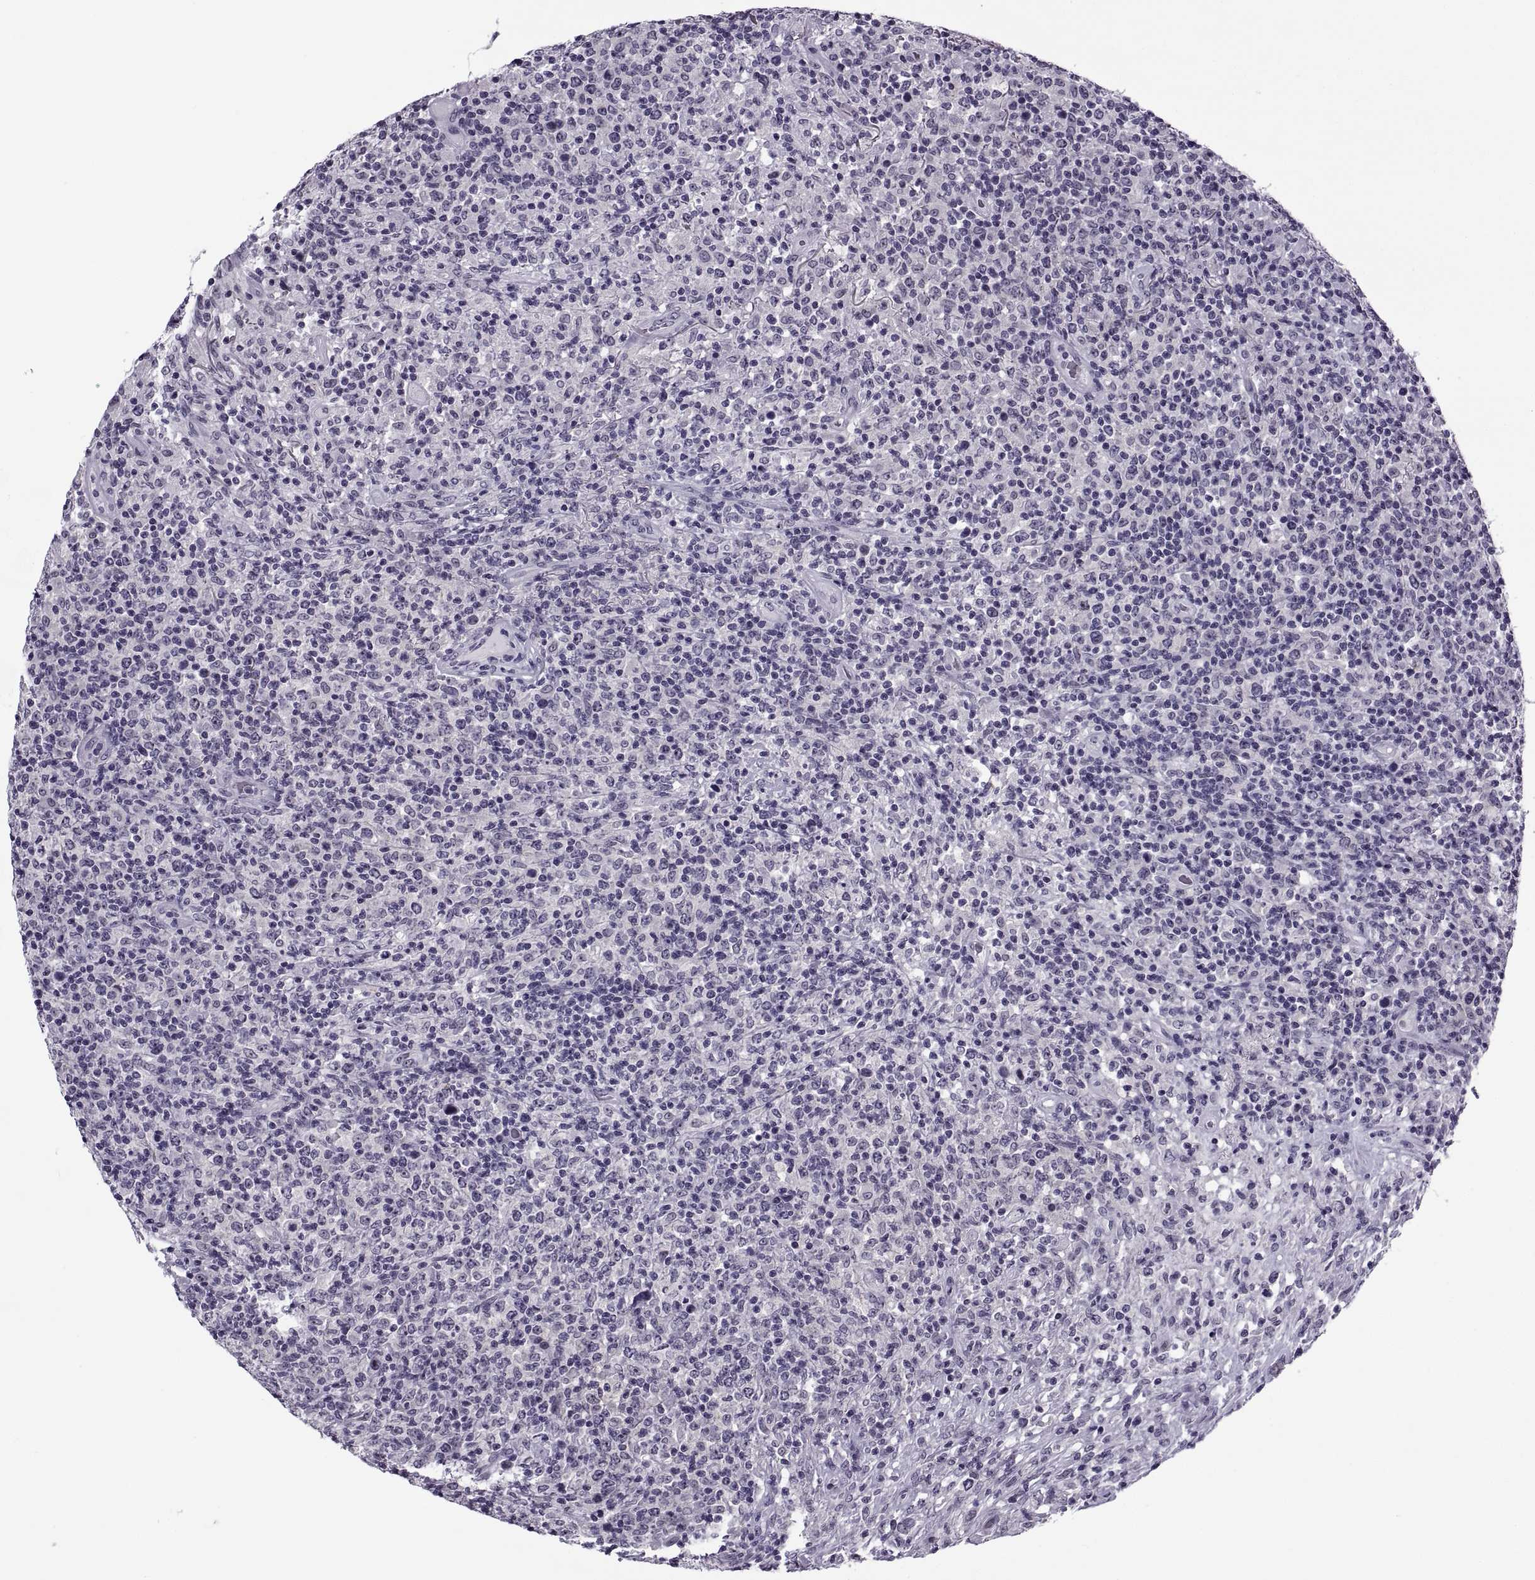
{"staining": {"intensity": "negative", "quantity": "none", "location": "none"}, "tissue": "lymphoma", "cell_type": "Tumor cells", "image_type": "cancer", "snomed": [{"axis": "morphology", "description": "Malignant lymphoma, non-Hodgkin's type, High grade"}, {"axis": "topography", "description": "Lung"}], "caption": "The immunohistochemistry photomicrograph has no significant positivity in tumor cells of lymphoma tissue.", "gene": "TBC1D3G", "patient": {"sex": "male", "age": 79}}